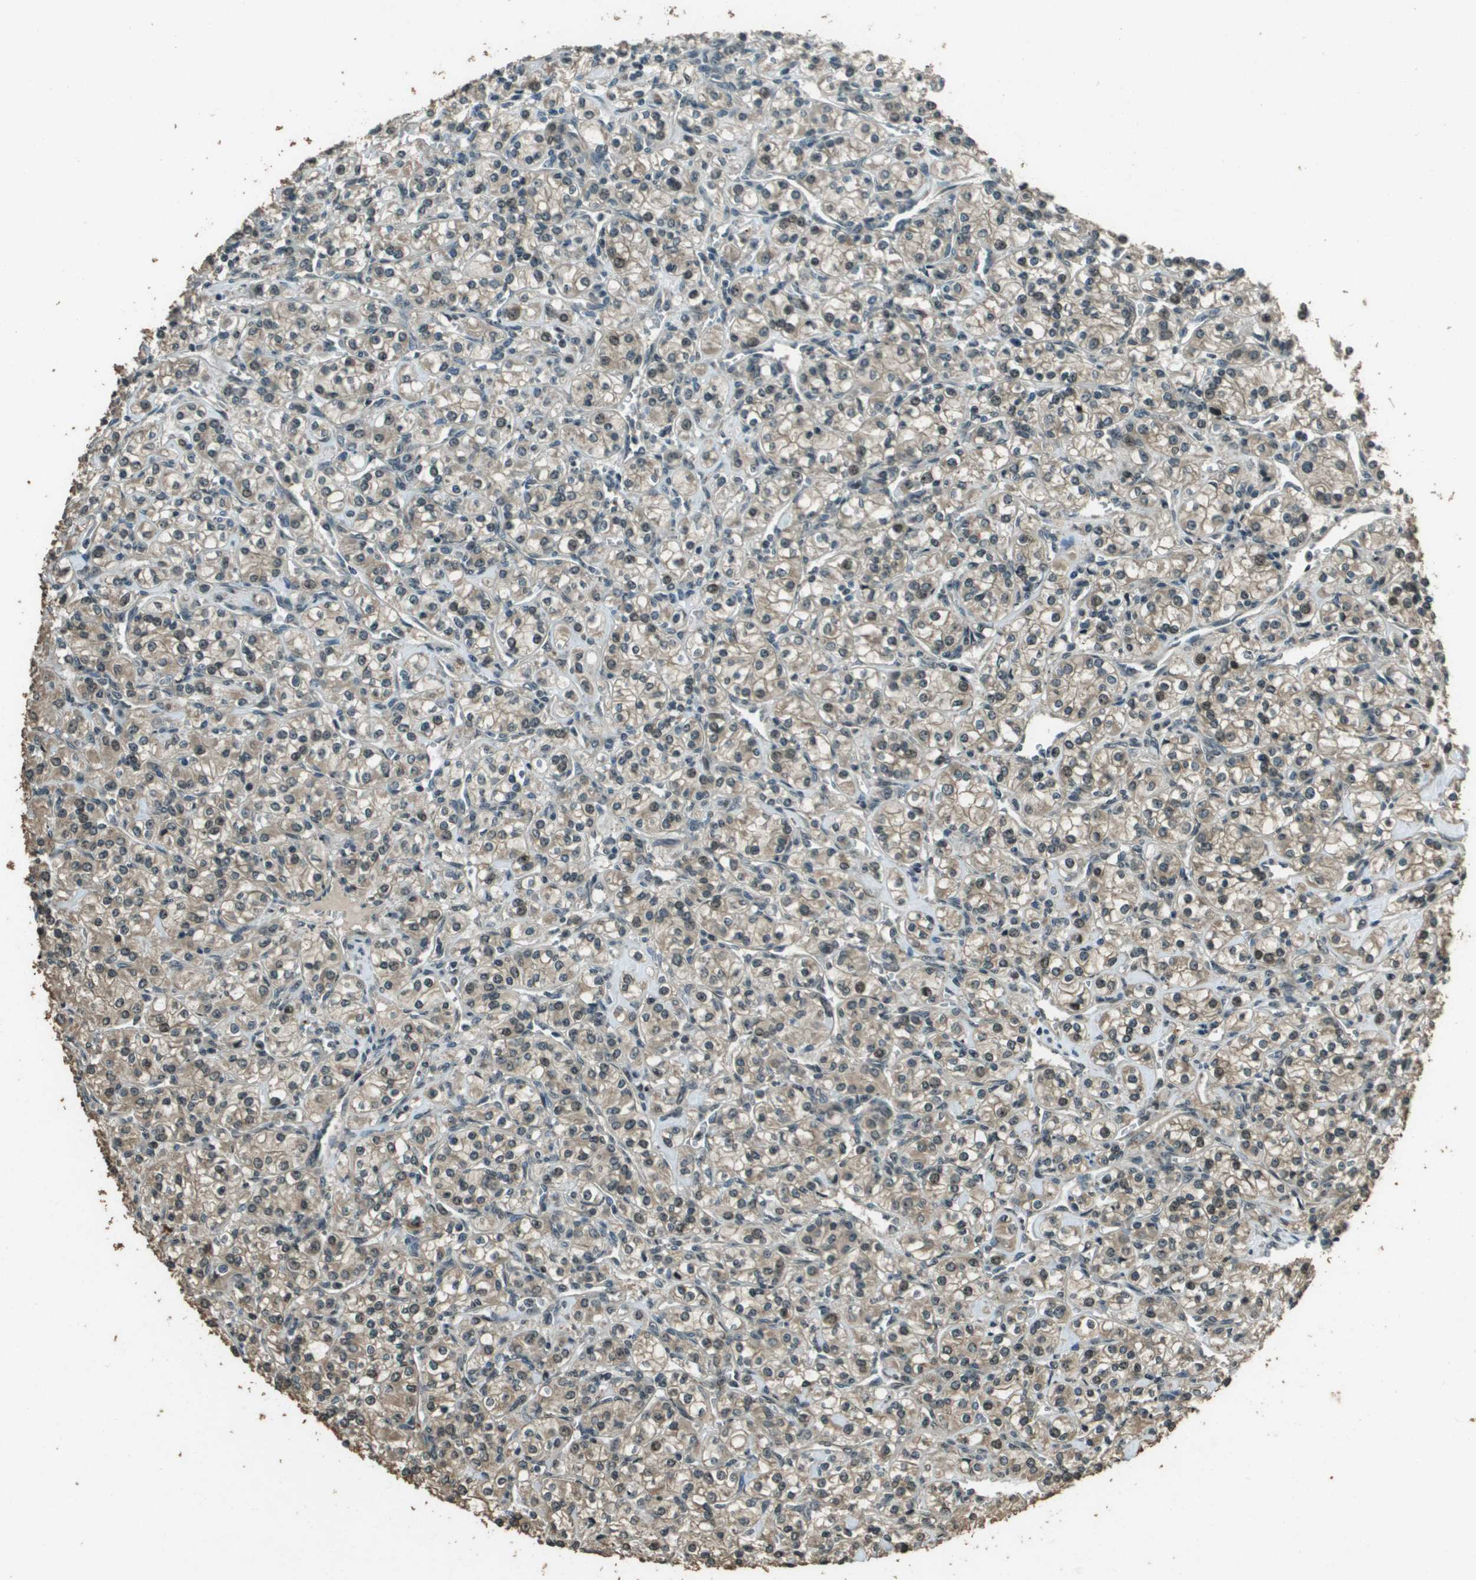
{"staining": {"intensity": "weak", "quantity": "25%-75%", "location": "cytoplasmic/membranous"}, "tissue": "renal cancer", "cell_type": "Tumor cells", "image_type": "cancer", "snomed": [{"axis": "morphology", "description": "Adenocarcinoma, NOS"}, {"axis": "topography", "description": "Kidney"}], "caption": "Immunohistochemical staining of human renal adenocarcinoma reveals low levels of weak cytoplasmic/membranous expression in approximately 25%-75% of tumor cells. (brown staining indicates protein expression, while blue staining denotes nuclei).", "gene": "SDC3", "patient": {"sex": "male", "age": 77}}